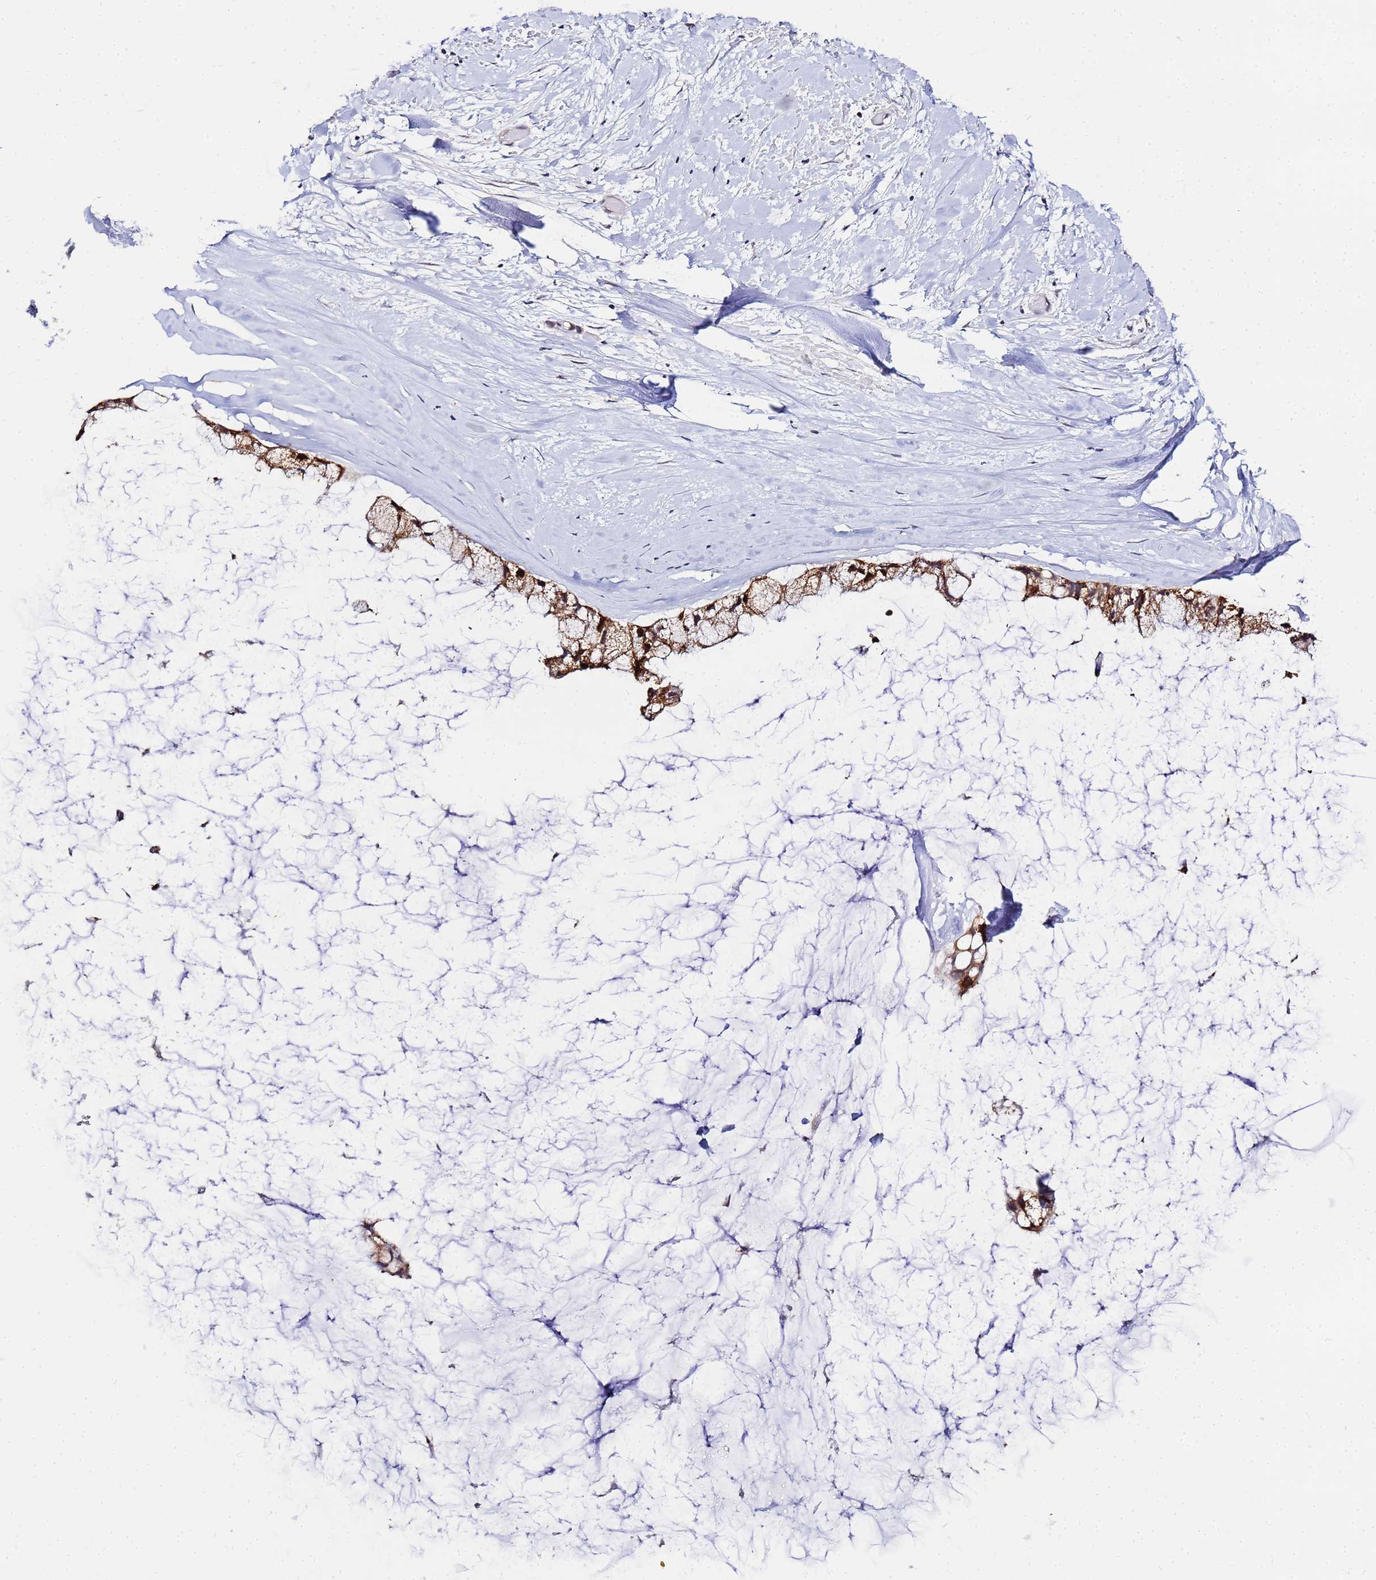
{"staining": {"intensity": "moderate", "quantity": ">75%", "location": "cytoplasmic/membranous"}, "tissue": "ovarian cancer", "cell_type": "Tumor cells", "image_type": "cancer", "snomed": [{"axis": "morphology", "description": "Cystadenocarcinoma, mucinous, NOS"}, {"axis": "topography", "description": "Ovary"}], "caption": "A high-resolution photomicrograph shows immunohistochemistry (IHC) staining of ovarian cancer, which shows moderate cytoplasmic/membranous staining in about >75% of tumor cells.", "gene": "CKMT1A", "patient": {"sex": "female", "age": 39}}